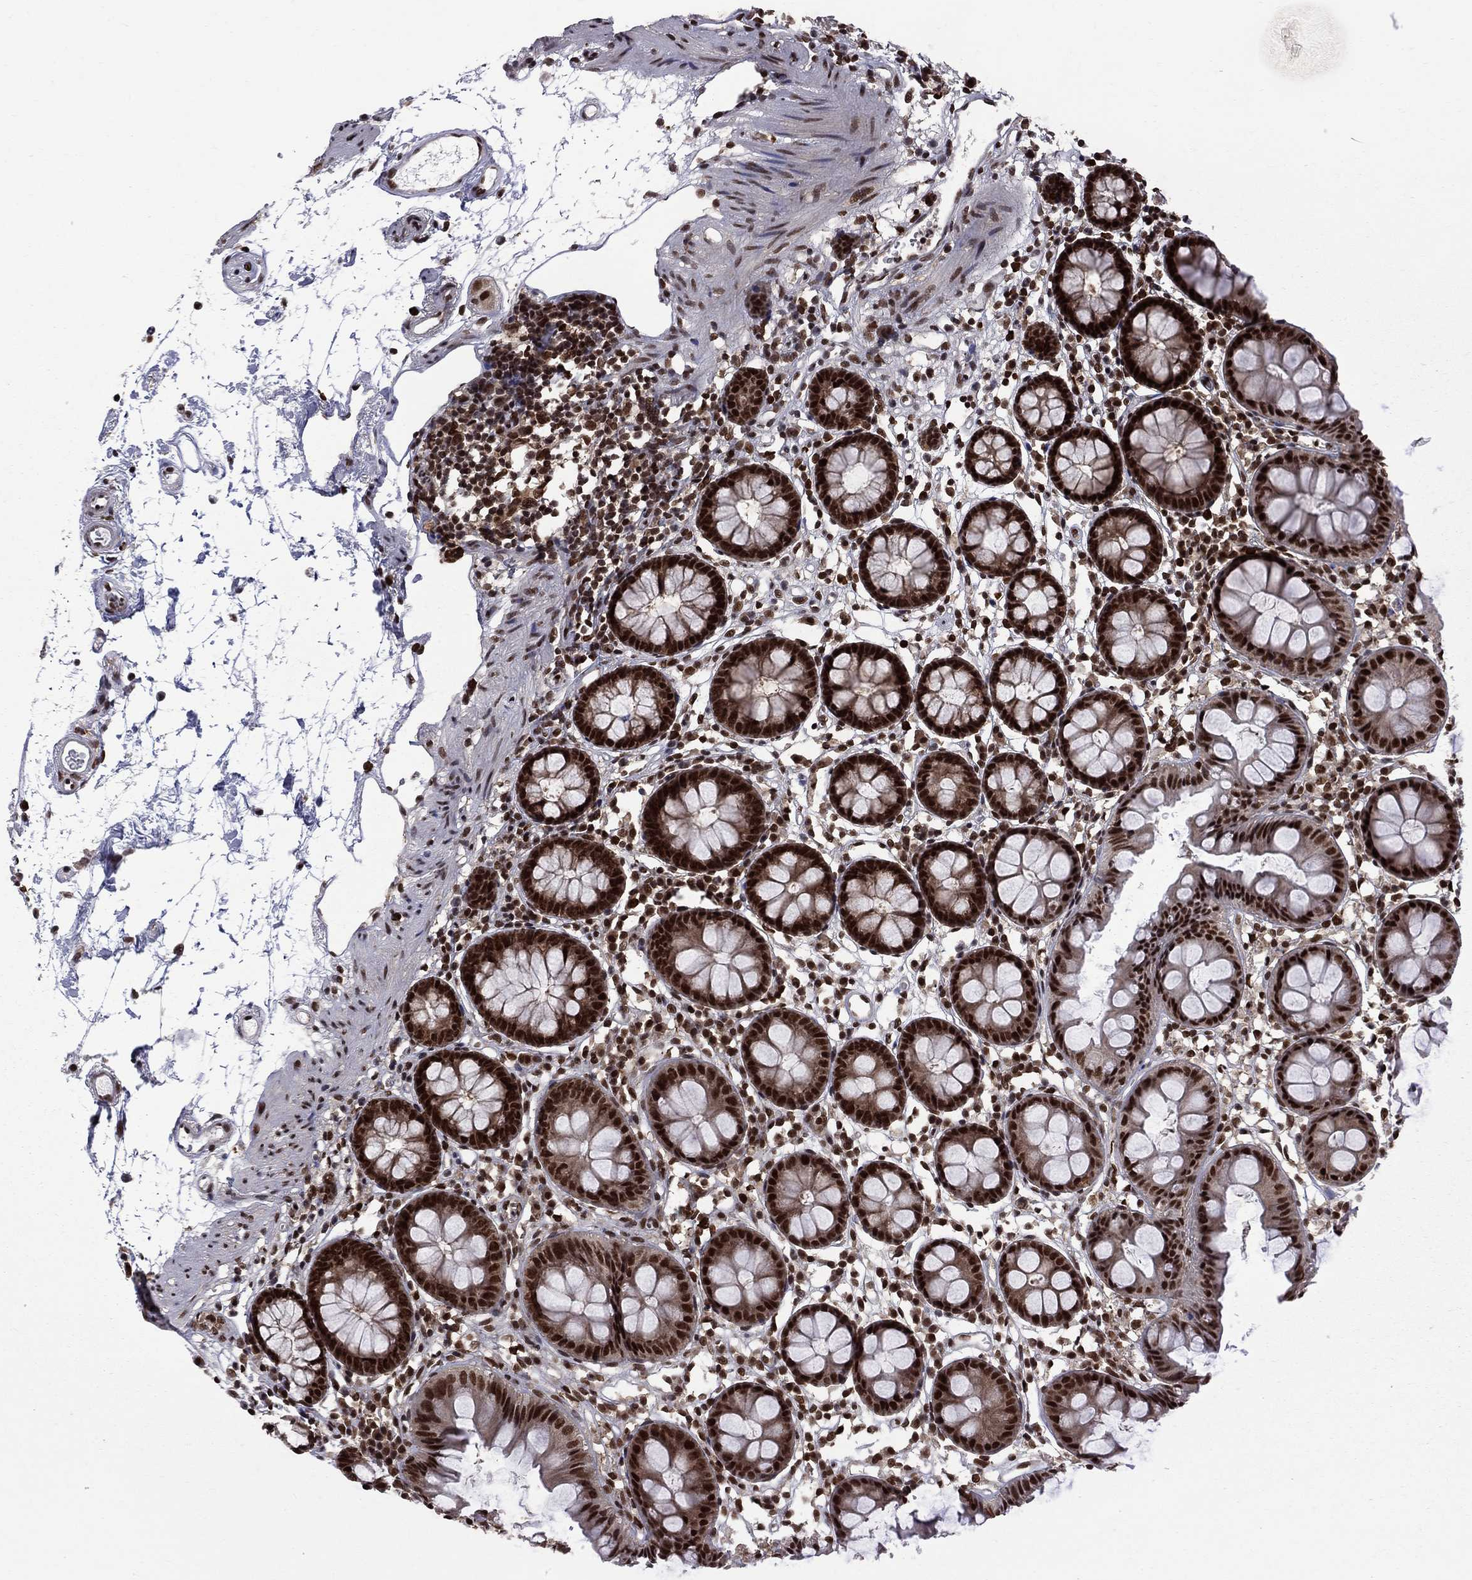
{"staining": {"intensity": "strong", "quantity": ">75%", "location": "nuclear"}, "tissue": "colon", "cell_type": "Endothelial cells", "image_type": "normal", "snomed": [{"axis": "morphology", "description": "Normal tissue, NOS"}, {"axis": "topography", "description": "Colon"}], "caption": "Immunohistochemical staining of benign human colon demonstrates high levels of strong nuclear staining in about >75% of endothelial cells. (DAB (3,3'-diaminobenzidine) IHC with brightfield microscopy, high magnification).", "gene": "MED25", "patient": {"sex": "female", "age": 84}}